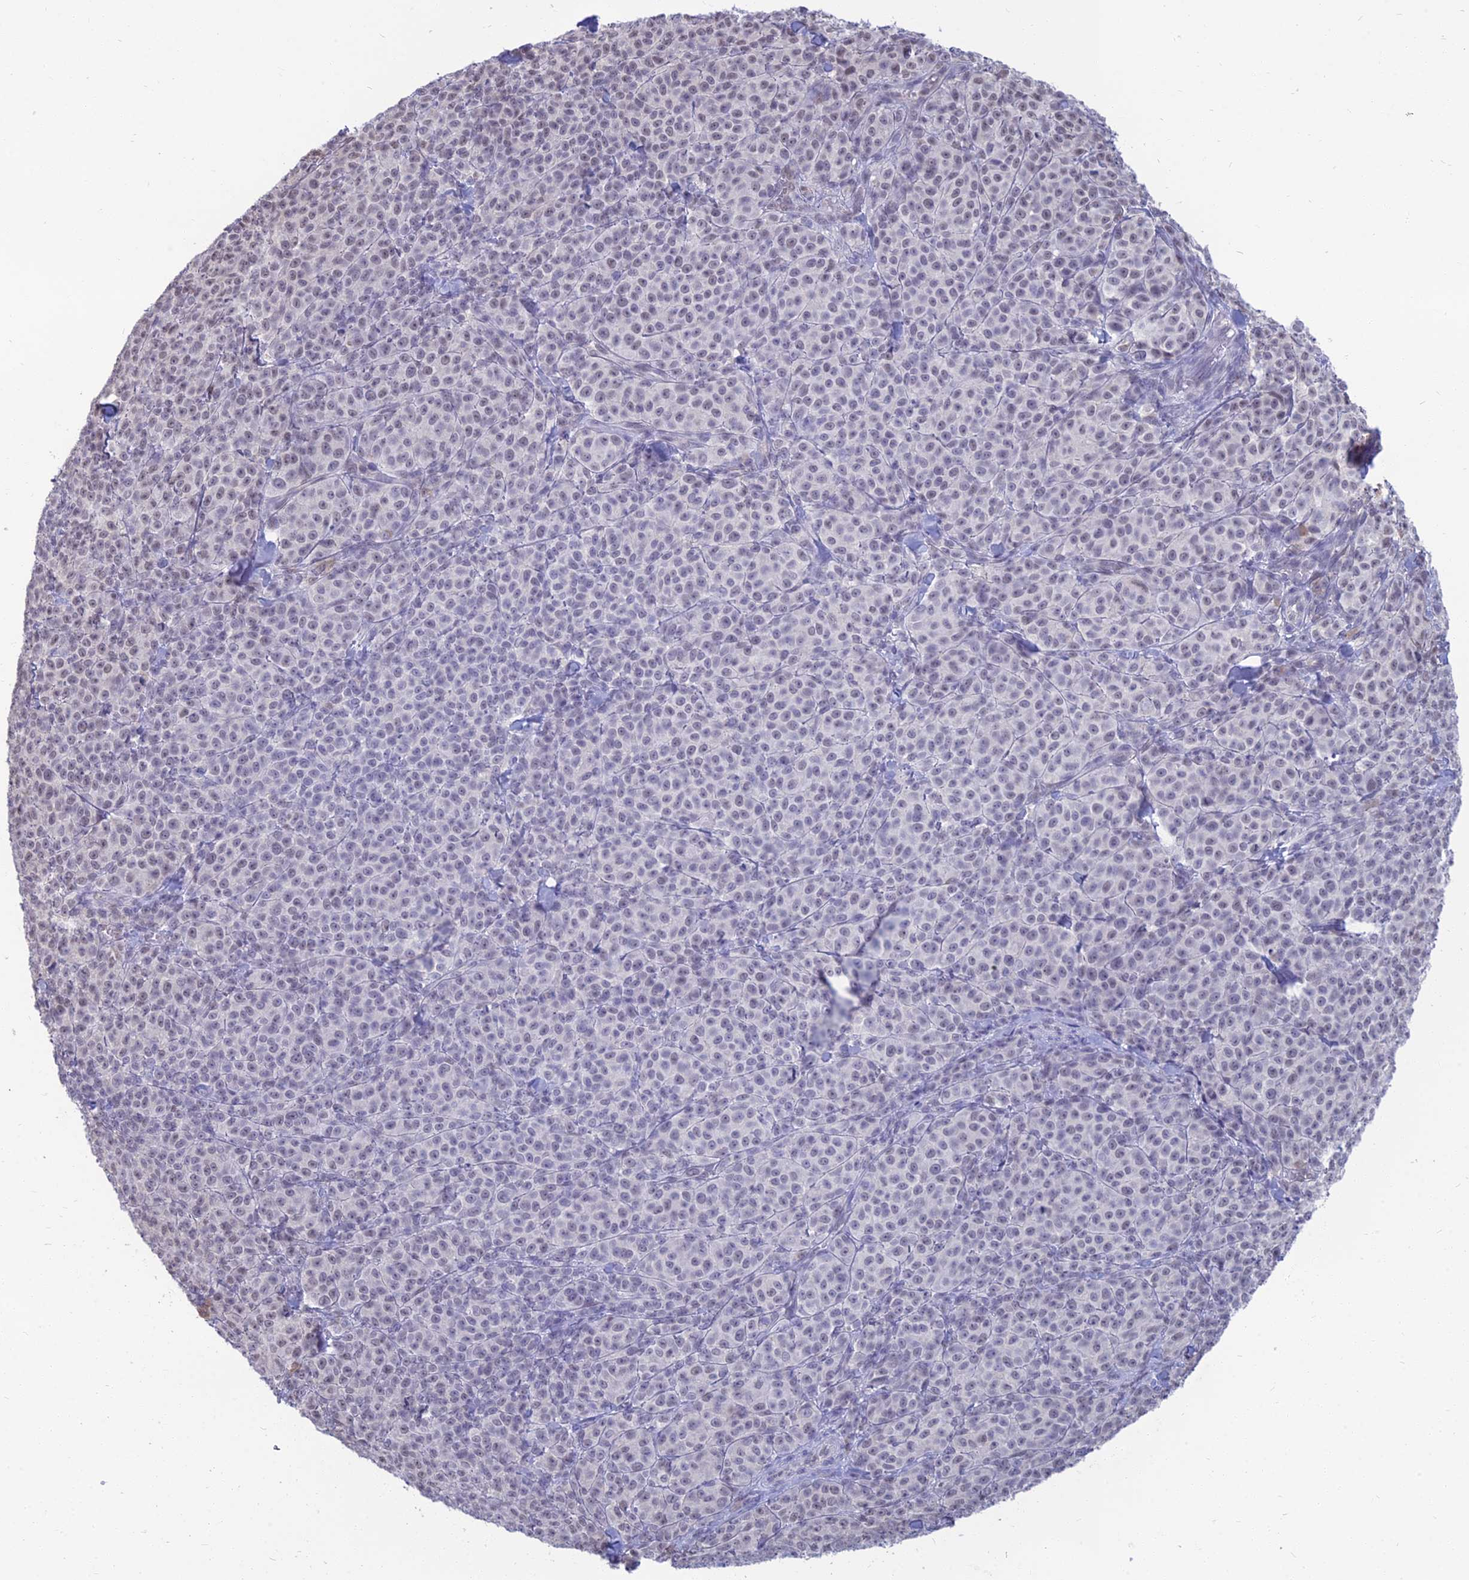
{"staining": {"intensity": "negative", "quantity": "none", "location": "none"}, "tissue": "melanoma", "cell_type": "Tumor cells", "image_type": "cancer", "snomed": [{"axis": "morphology", "description": "Normal tissue, NOS"}, {"axis": "morphology", "description": "Malignant melanoma, NOS"}, {"axis": "topography", "description": "Skin"}], "caption": "DAB (3,3'-diaminobenzidine) immunohistochemical staining of human melanoma displays no significant staining in tumor cells.", "gene": "SRSF7", "patient": {"sex": "female", "age": 34}}